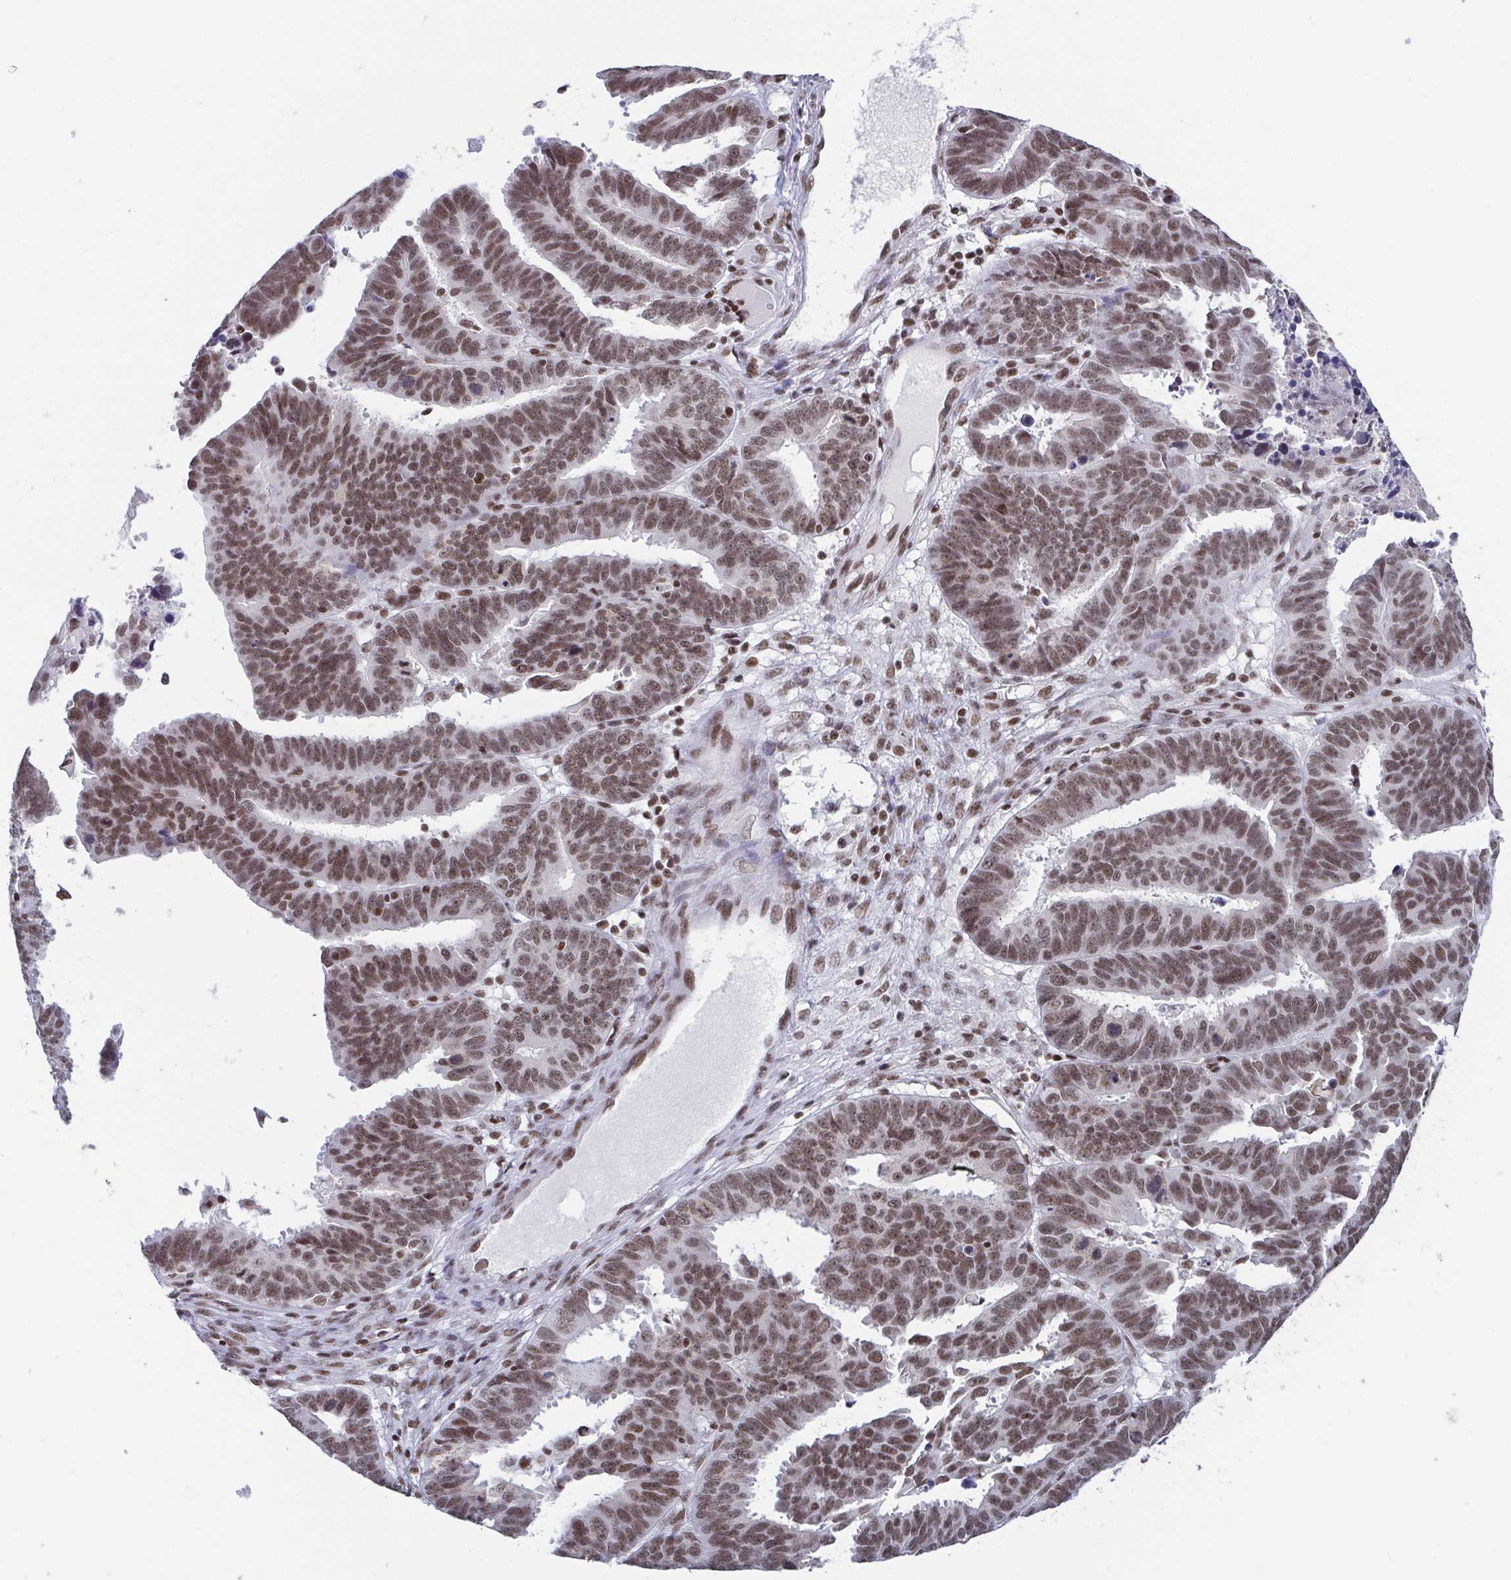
{"staining": {"intensity": "moderate", "quantity": ">75%", "location": "nuclear"}, "tissue": "ovarian cancer", "cell_type": "Tumor cells", "image_type": "cancer", "snomed": [{"axis": "morphology", "description": "Carcinoma, endometroid"}, {"axis": "morphology", "description": "Cystadenocarcinoma, serous, NOS"}, {"axis": "topography", "description": "Ovary"}], "caption": "Immunohistochemical staining of human ovarian cancer (endometroid carcinoma) demonstrates moderate nuclear protein expression in about >75% of tumor cells.", "gene": "CTCF", "patient": {"sex": "female", "age": 45}}